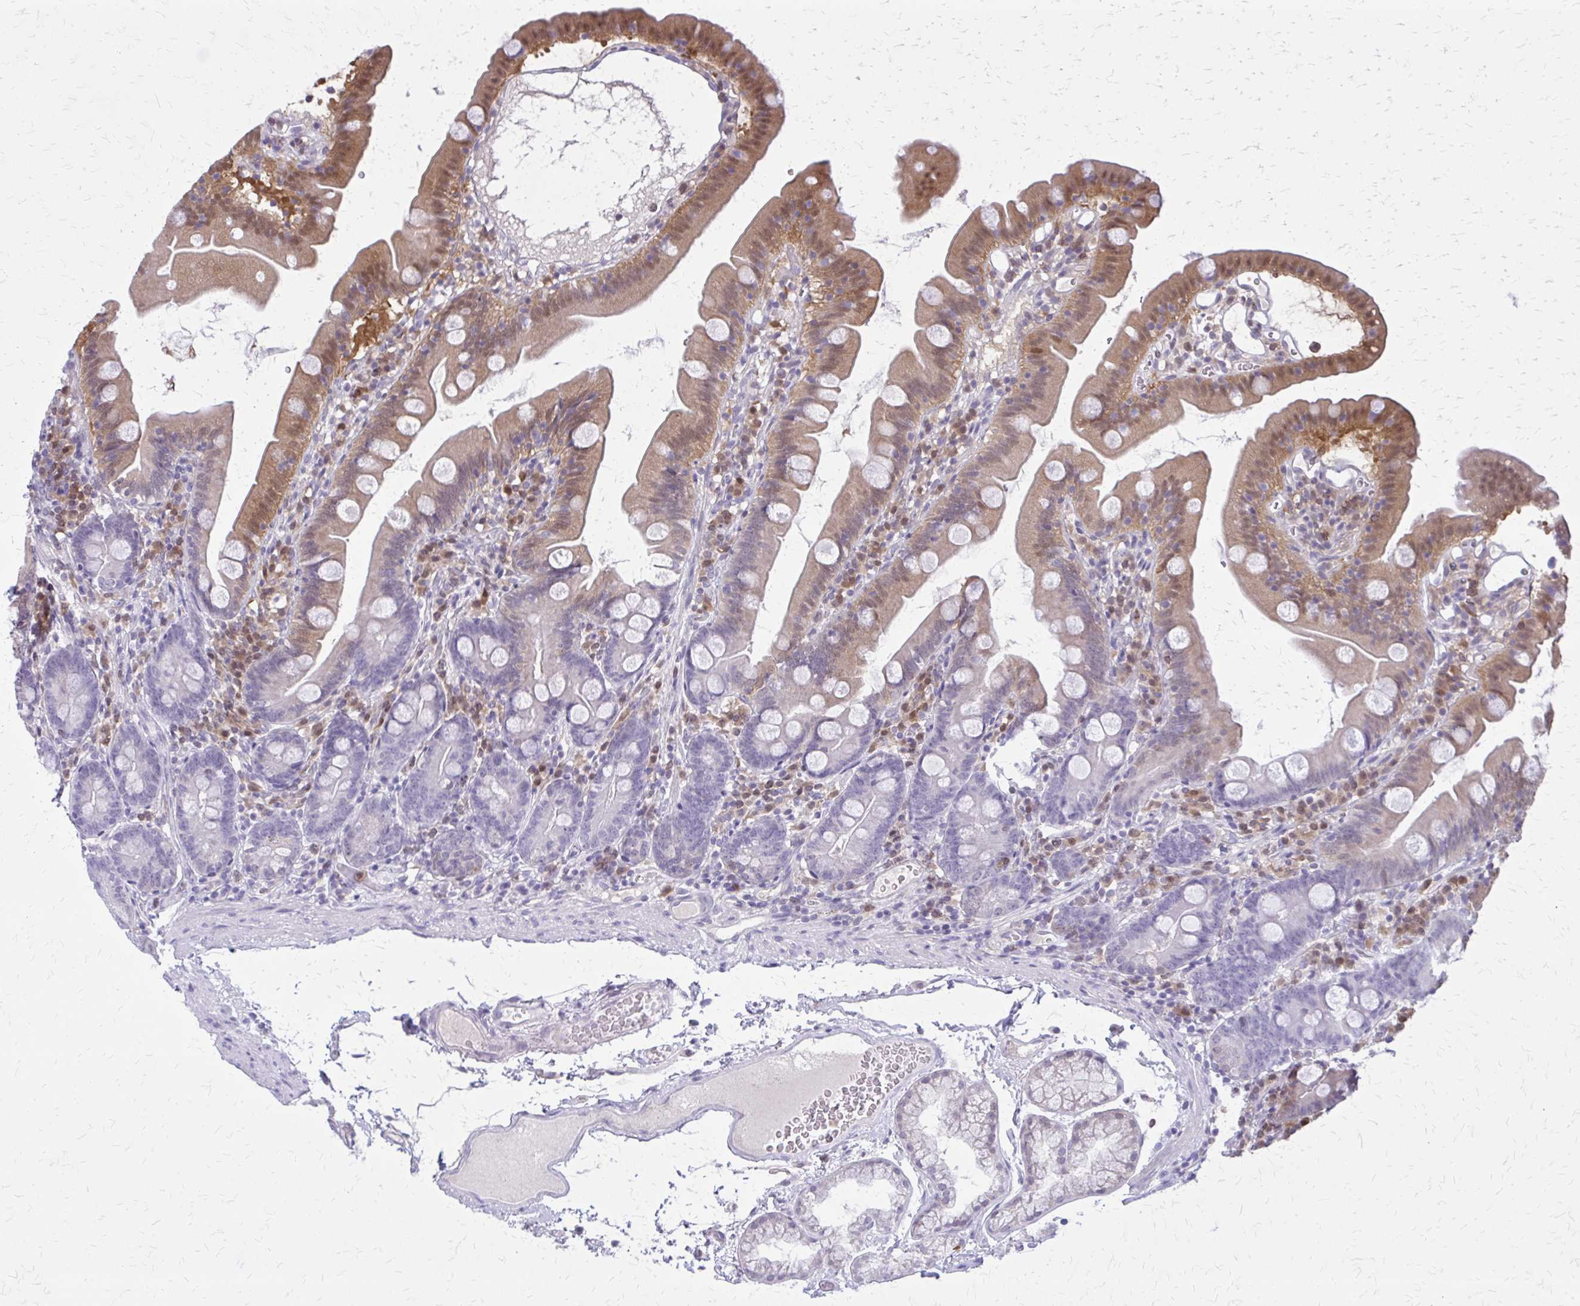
{"staining": {"intensity": "moderate", "quantity": "<25%", "location": "cytoplasmic/membranous"}, "tissue": "duodenum", "cell_type": "Glandular cells", "image_type": "normal", "snomed": [{"axis": "morphology", "description": "Normal tissue, NOS"}, {"axis": "topography", "description": "Duodenum"}], "caption": "Protein expression analysis of benign duodenum shows moderate cytoplasmic/membranous positivity in approximately <25% of glandular cells. Nuclei are stained in blue.", "gene": "GLRX", "patient": {"sex": "female", "age": 67}}